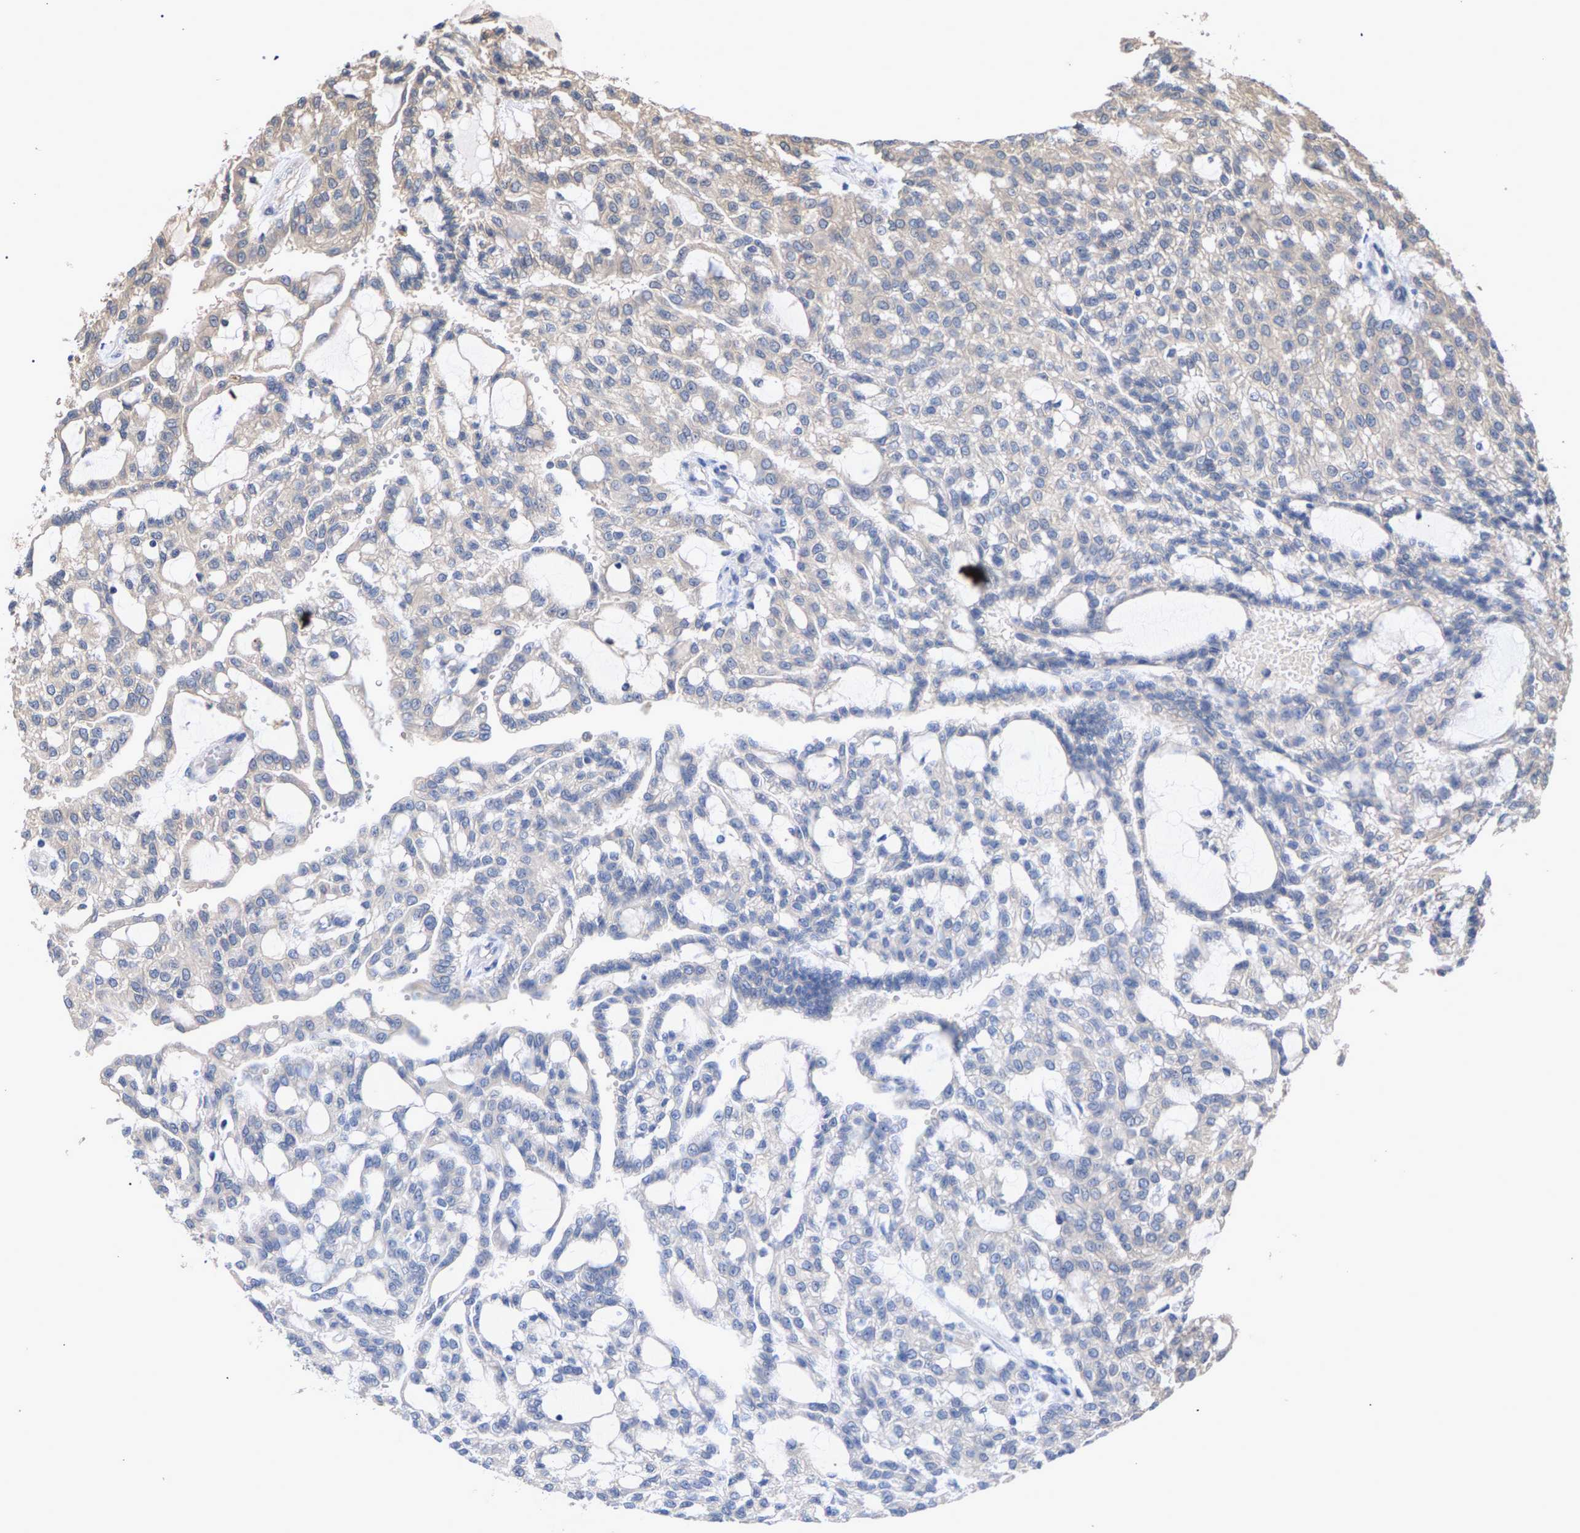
{"staining": {"intensity": "weak", "quantity": "25%-75%", "location": "cytoplasmic/membranous"}, "tissue": "renal cancer", "cell_type": "Tumor cells", "image_type": "cancer", "snomed": [{"axis": "morphology", "description": "Adenocarcinoma, NOS"}, {"axis": "topography", "description": "Kidney"}], "caption": "Tumor cells reveal low levels of weak cytoplasmic/membranous expression in approximately 25%-75% of cells in renal cancer (adenocarcinoma). (Stains: DAB (3,3'-diaminobenzidine) in brown, nuclei in blue, Microscopy: brightfield microscopy at high magnification).", "gene": "SLC4A4", "patient": {"sex": "male", "age": 63}}